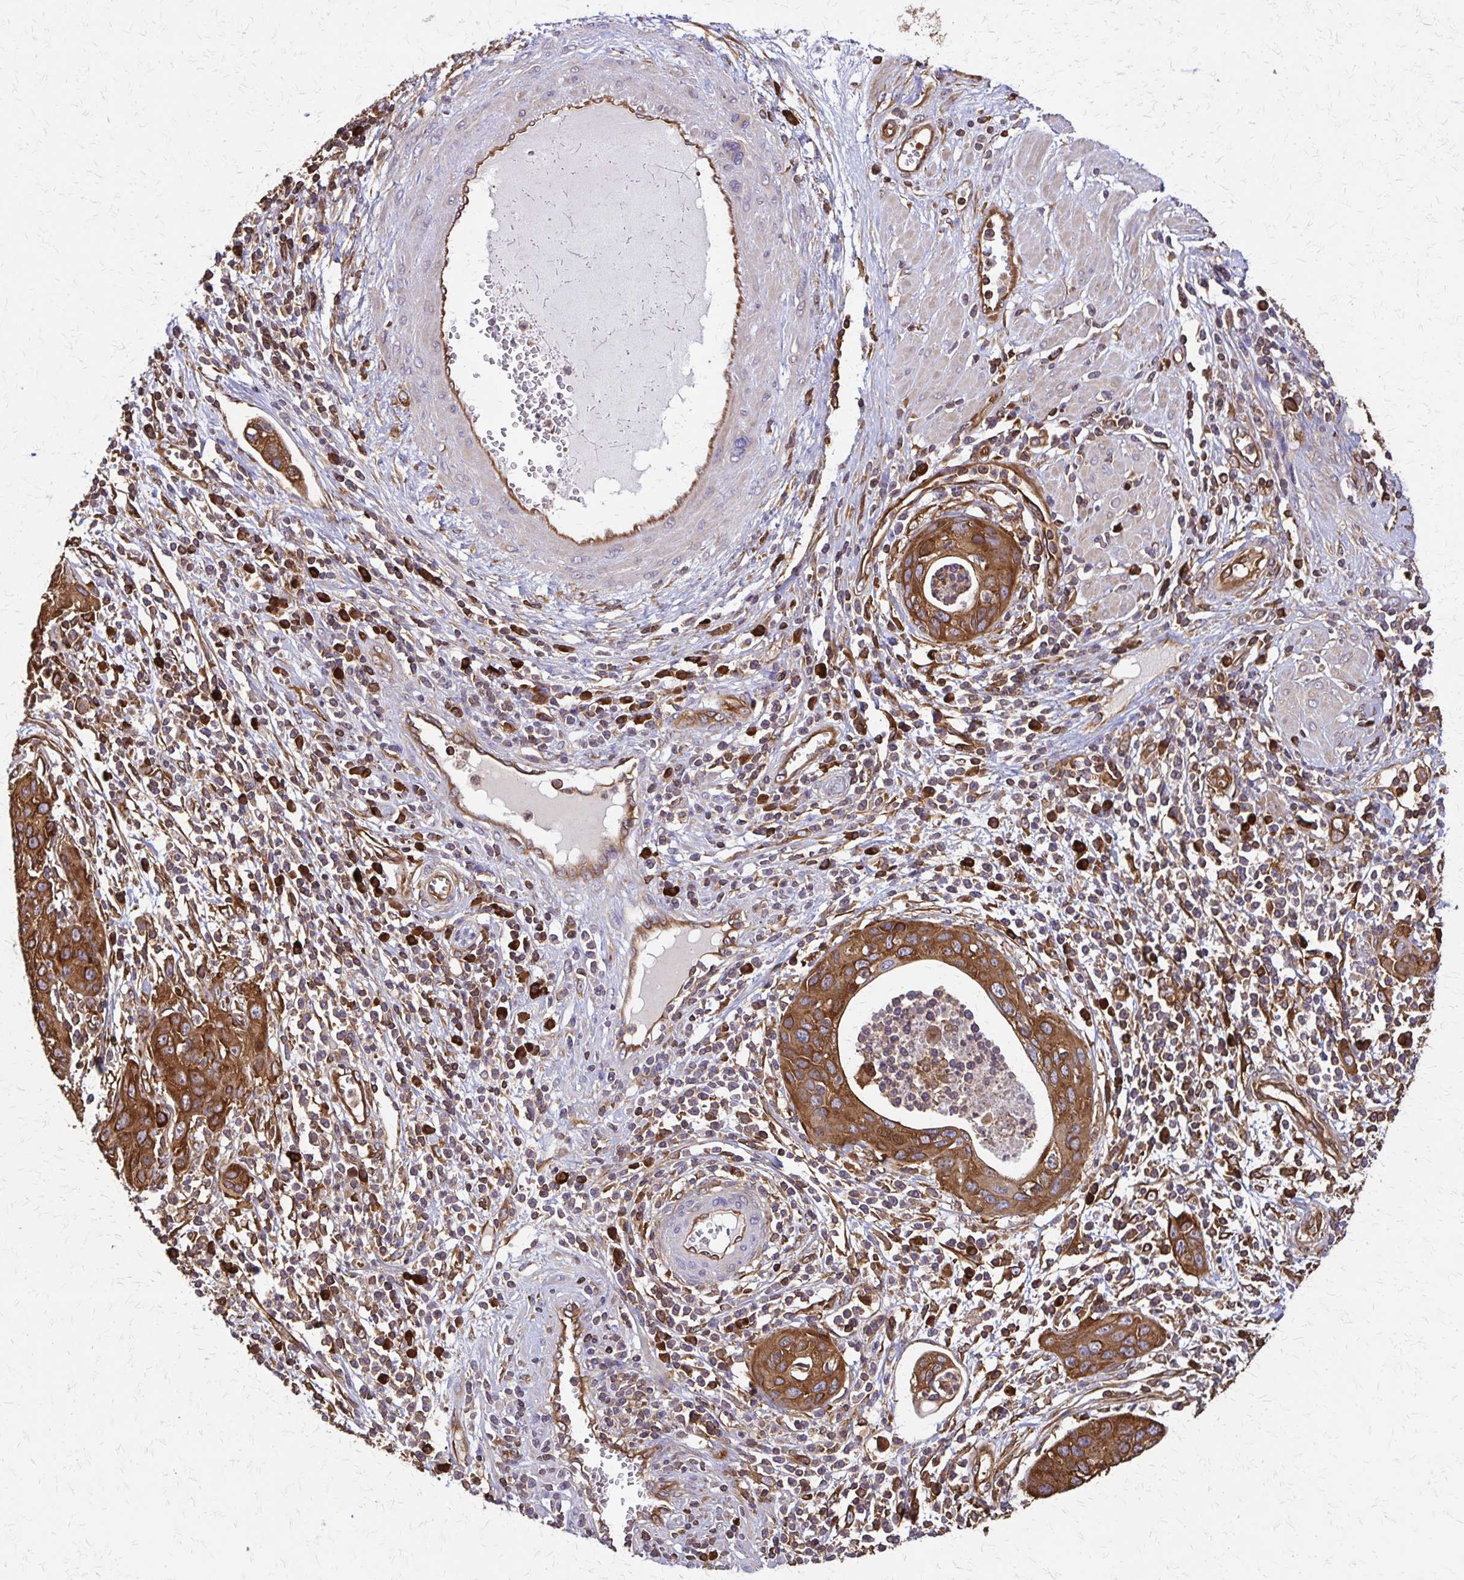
{"staining": {"intensity": "moderate", "quantity": ">75%", "location": "cytoplasmic/membranous"}, "tissue": "cervical cancer", "cell_type": "Tumor cells", "image_type": "cancer", "snomed": [{"axis": "morphology", "description": "Squamous cell carcinoma, NOS"}, {"axis": "topography", "description": "Cervix"}], "caption": "A brown stain shows moderate cytoplasmic/membranous staining of a protein in human cervical cancer (squamous cell carcinoma) tumor cells.", "gene": "EEF2", "patient": {"sex": "female", "age": 36}}